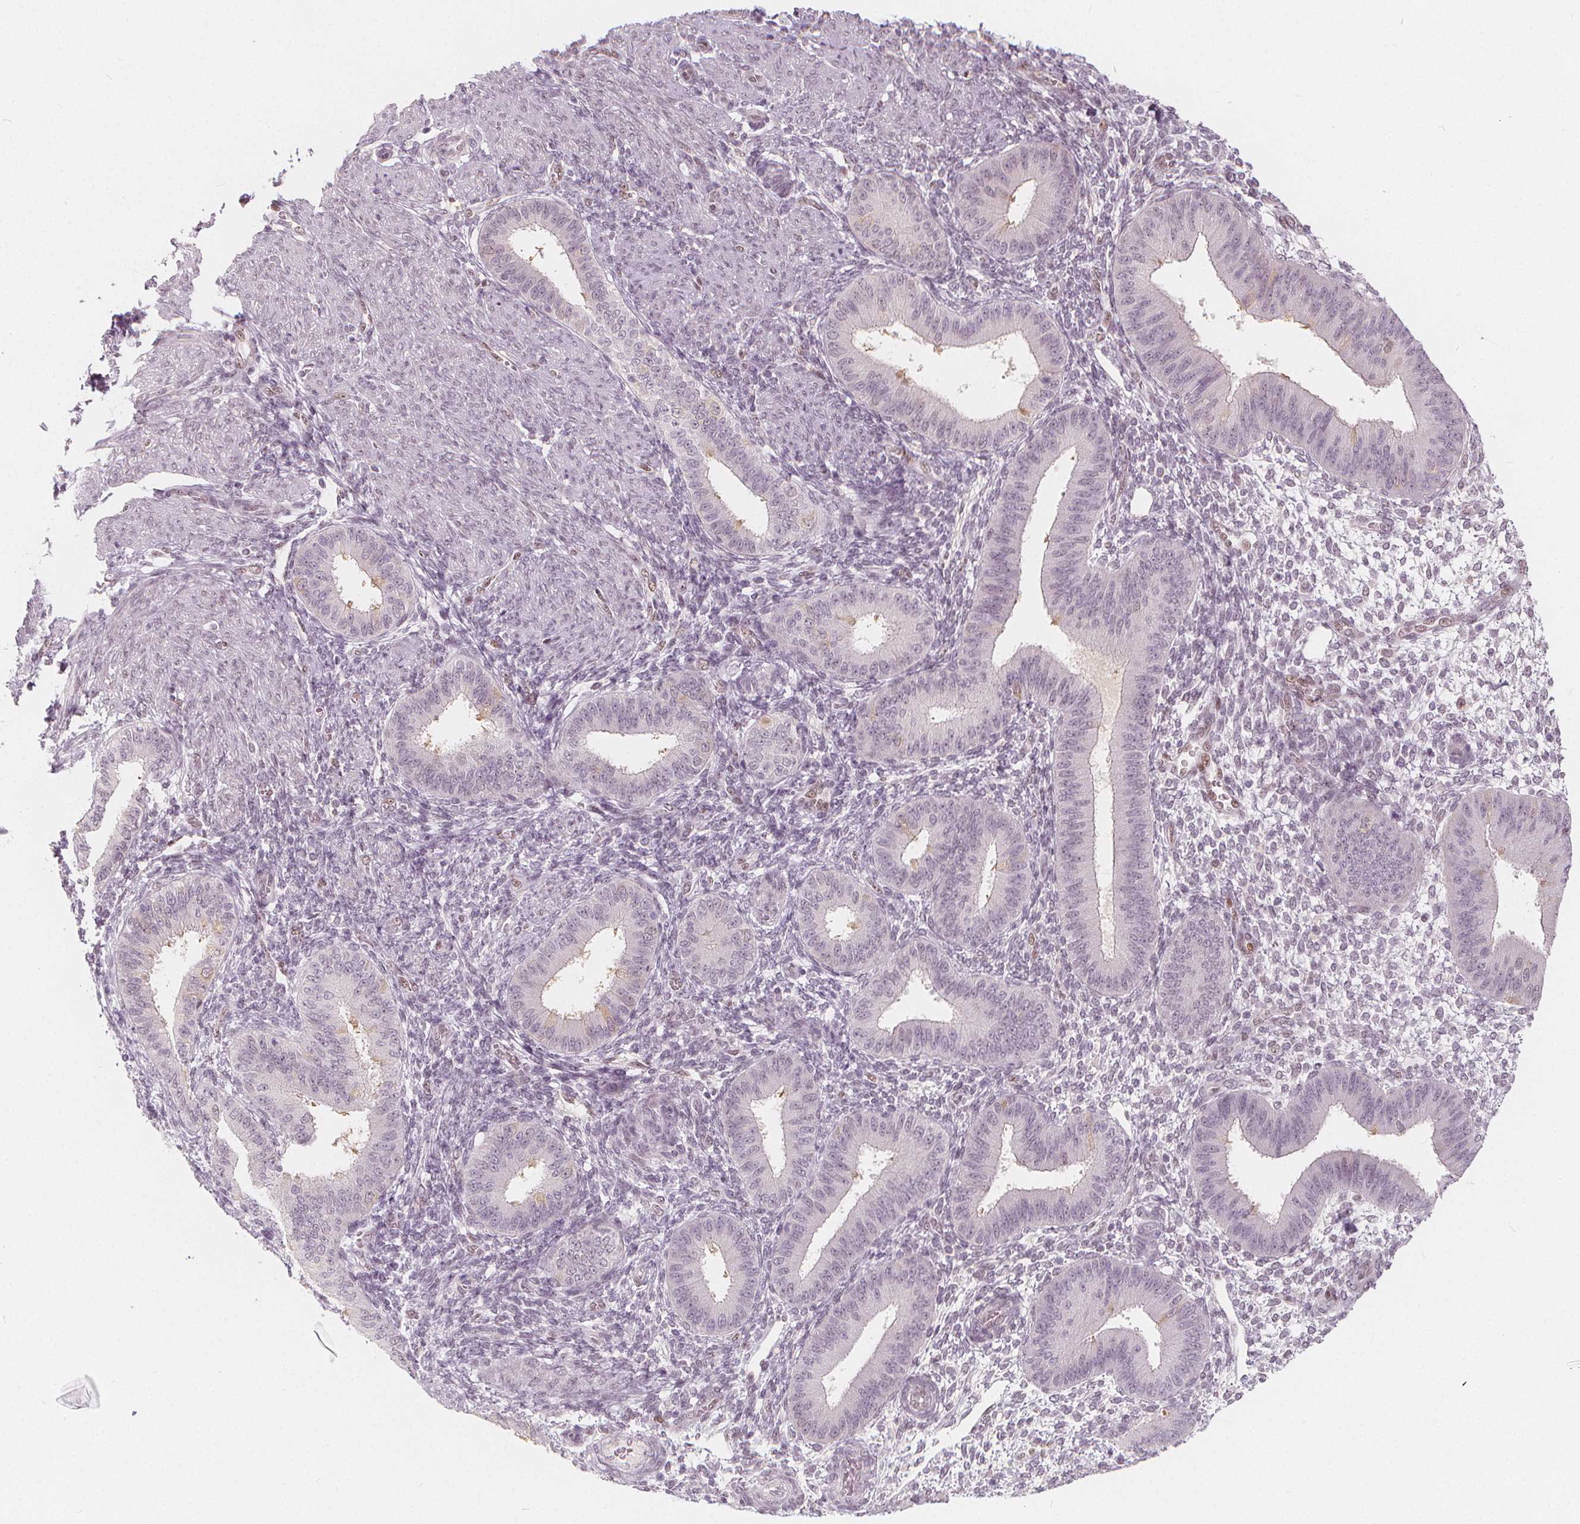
{"staining": {"intensity": "weak", "quantity": "<25%", "location": "cytoplasmic/membranous"}, "tissue": "endometrium", "cell_type": "Cells in endometrial stroma", "image_type": "normal", "snomed": [{"axis": "morphology", "description": "Normal tissue, NOS"}, {"axis": "topography", "description": "Endometrium"}], "caption": "The immunohistochemistry image has no significant expression in cells in endometrial stroma of endometrium. (DAB IHC visualized using brightfield microscopy, high magnification).", "gene": "DRC3", "patient": {"sex": "female", "age": 39}}